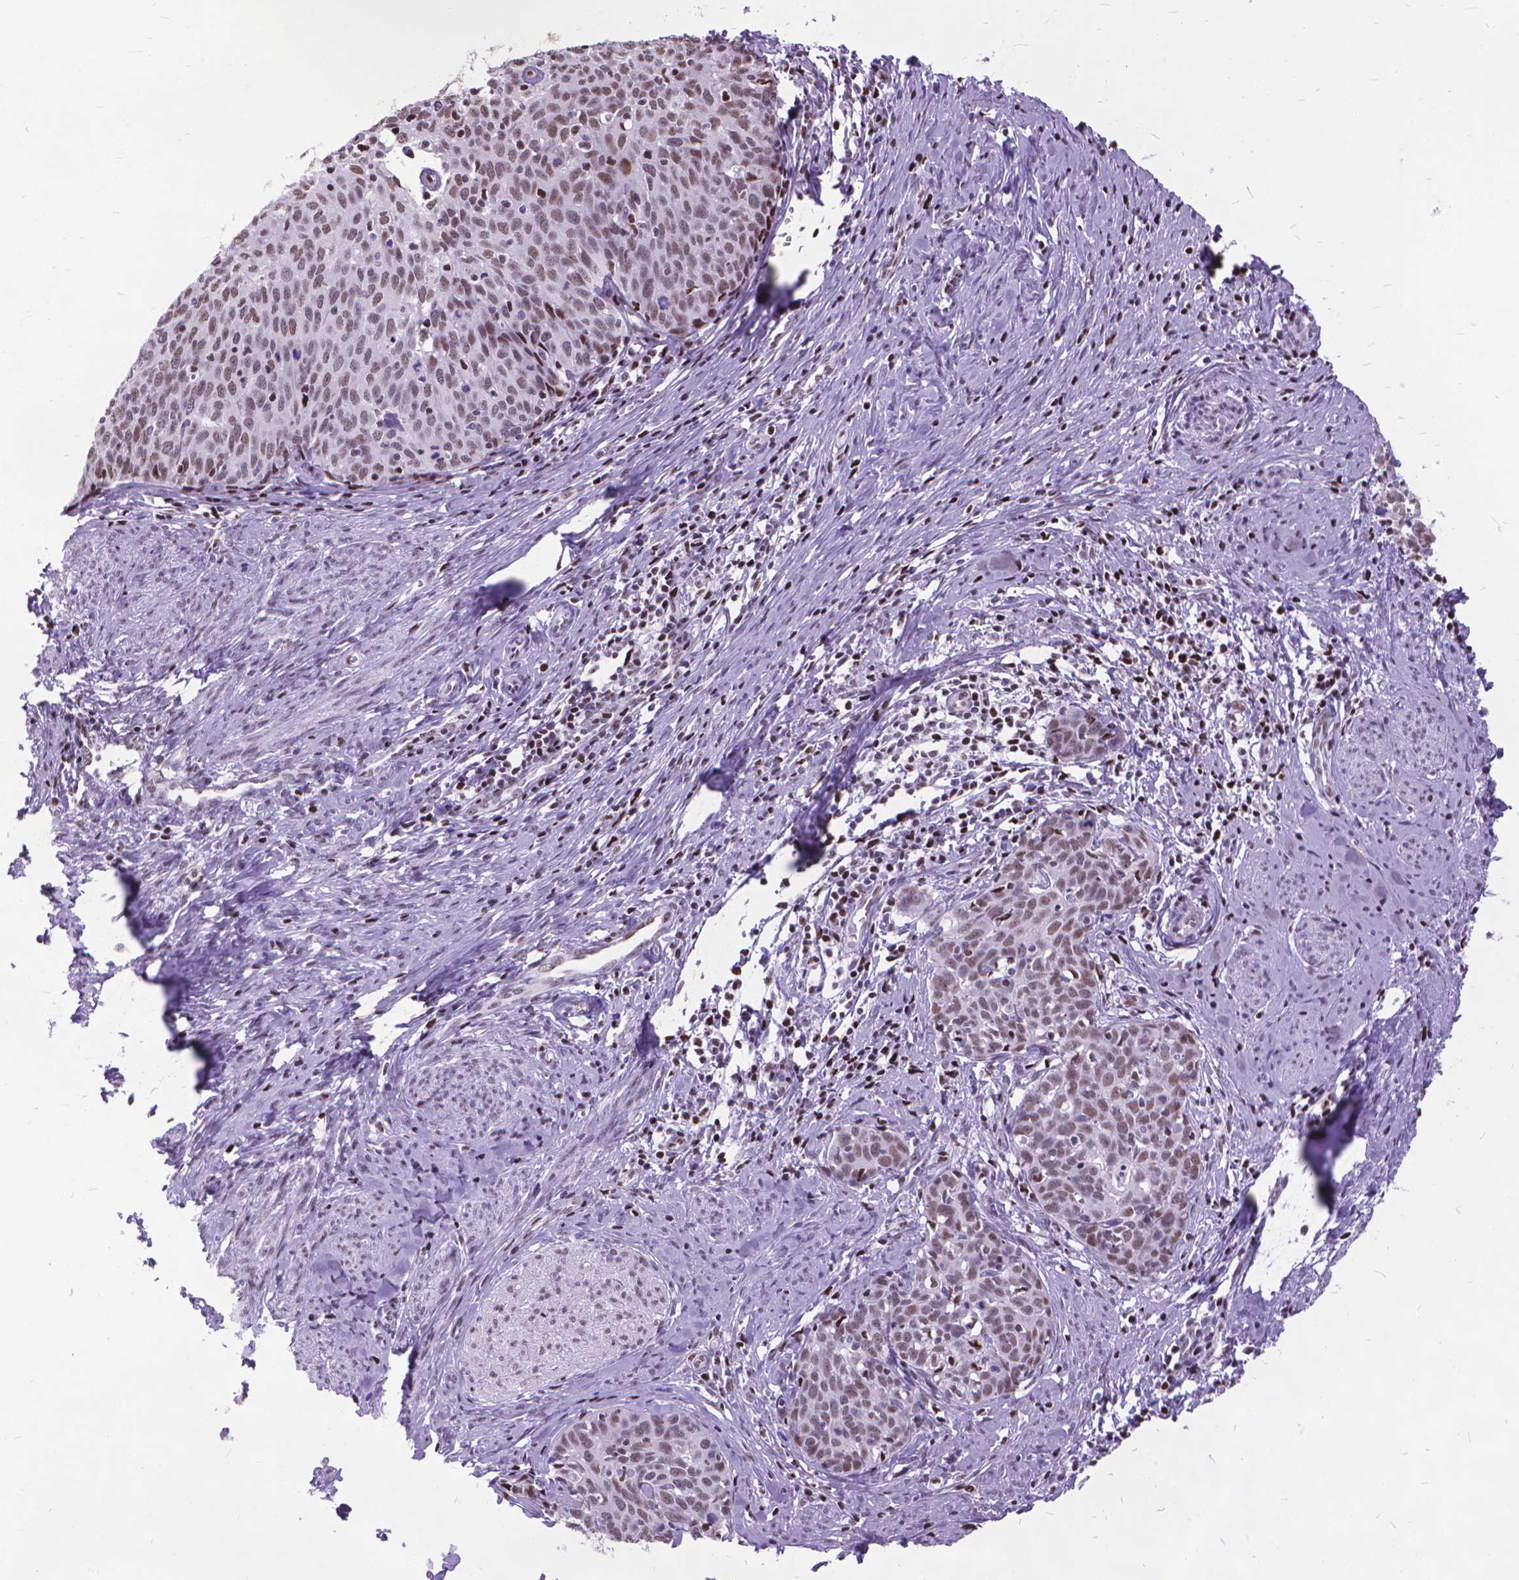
{"staining": {"intensity": "weak", "quantity": "25%-75%", "location": "nuclear"}, "tissue": "cervical cancer", "cell_type": "Tumor cells", "image_type": "cancer", "snomed": [{"axis": "morphology", "description": "Squamous cell carcinoma, NOS"}, {"axis": "topography", "description": "Cervix"}], "caption": "There is low levels of weak nuclear staining in tumor cells of squamous cell carcinoma (cervical), as demonstrated by immunohistochemical staining (brown color).", "gene": "POLE4", "patient": {"sex": "female", "age": 62}}